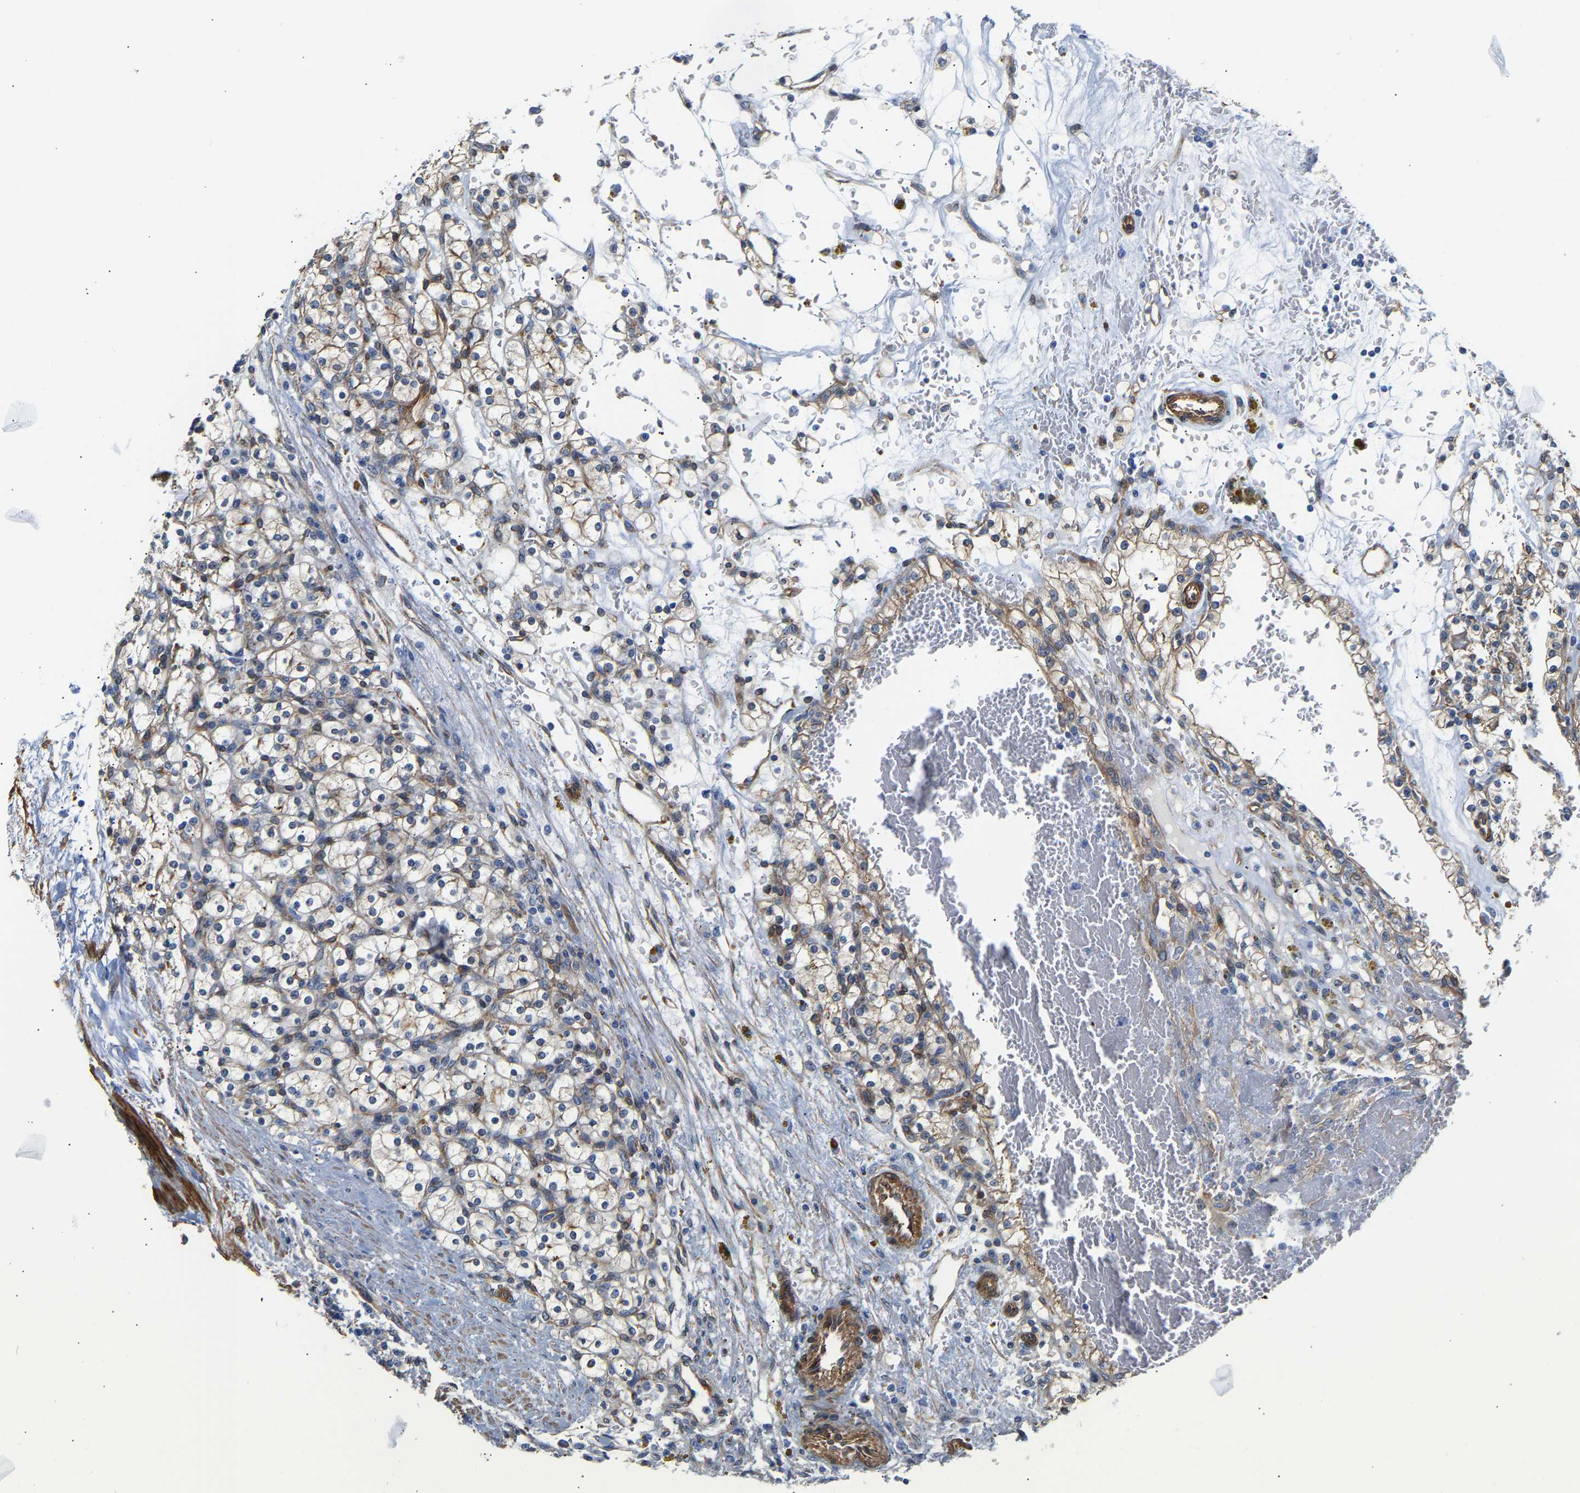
{"staining": {"intensity": "weak", "quantity": ">75%", "location": "cytoplasmic/membranous"}, "tissue": "renal cancer", "cell_type": "Tumor cells", "image_type": "cancer", "snomed": [{"axis": "morphology", "description": "Normal tissue, NOS"}, {"axis": "morphology", "description": "Adenocarcinoma, NOS"}, {"axis": "topography", "description": "Kidney"}], "caption": "Immunohistochemical staining of adenocarcinoma (renal) shows weak cytoplasmic/membranous protein positivity in approximately >75% of tumor cells. The protein is shown in brown color, while the nuclei are stained blue.", "gene": "PAWR", "patient": {"sex": "female", "age": 55}}